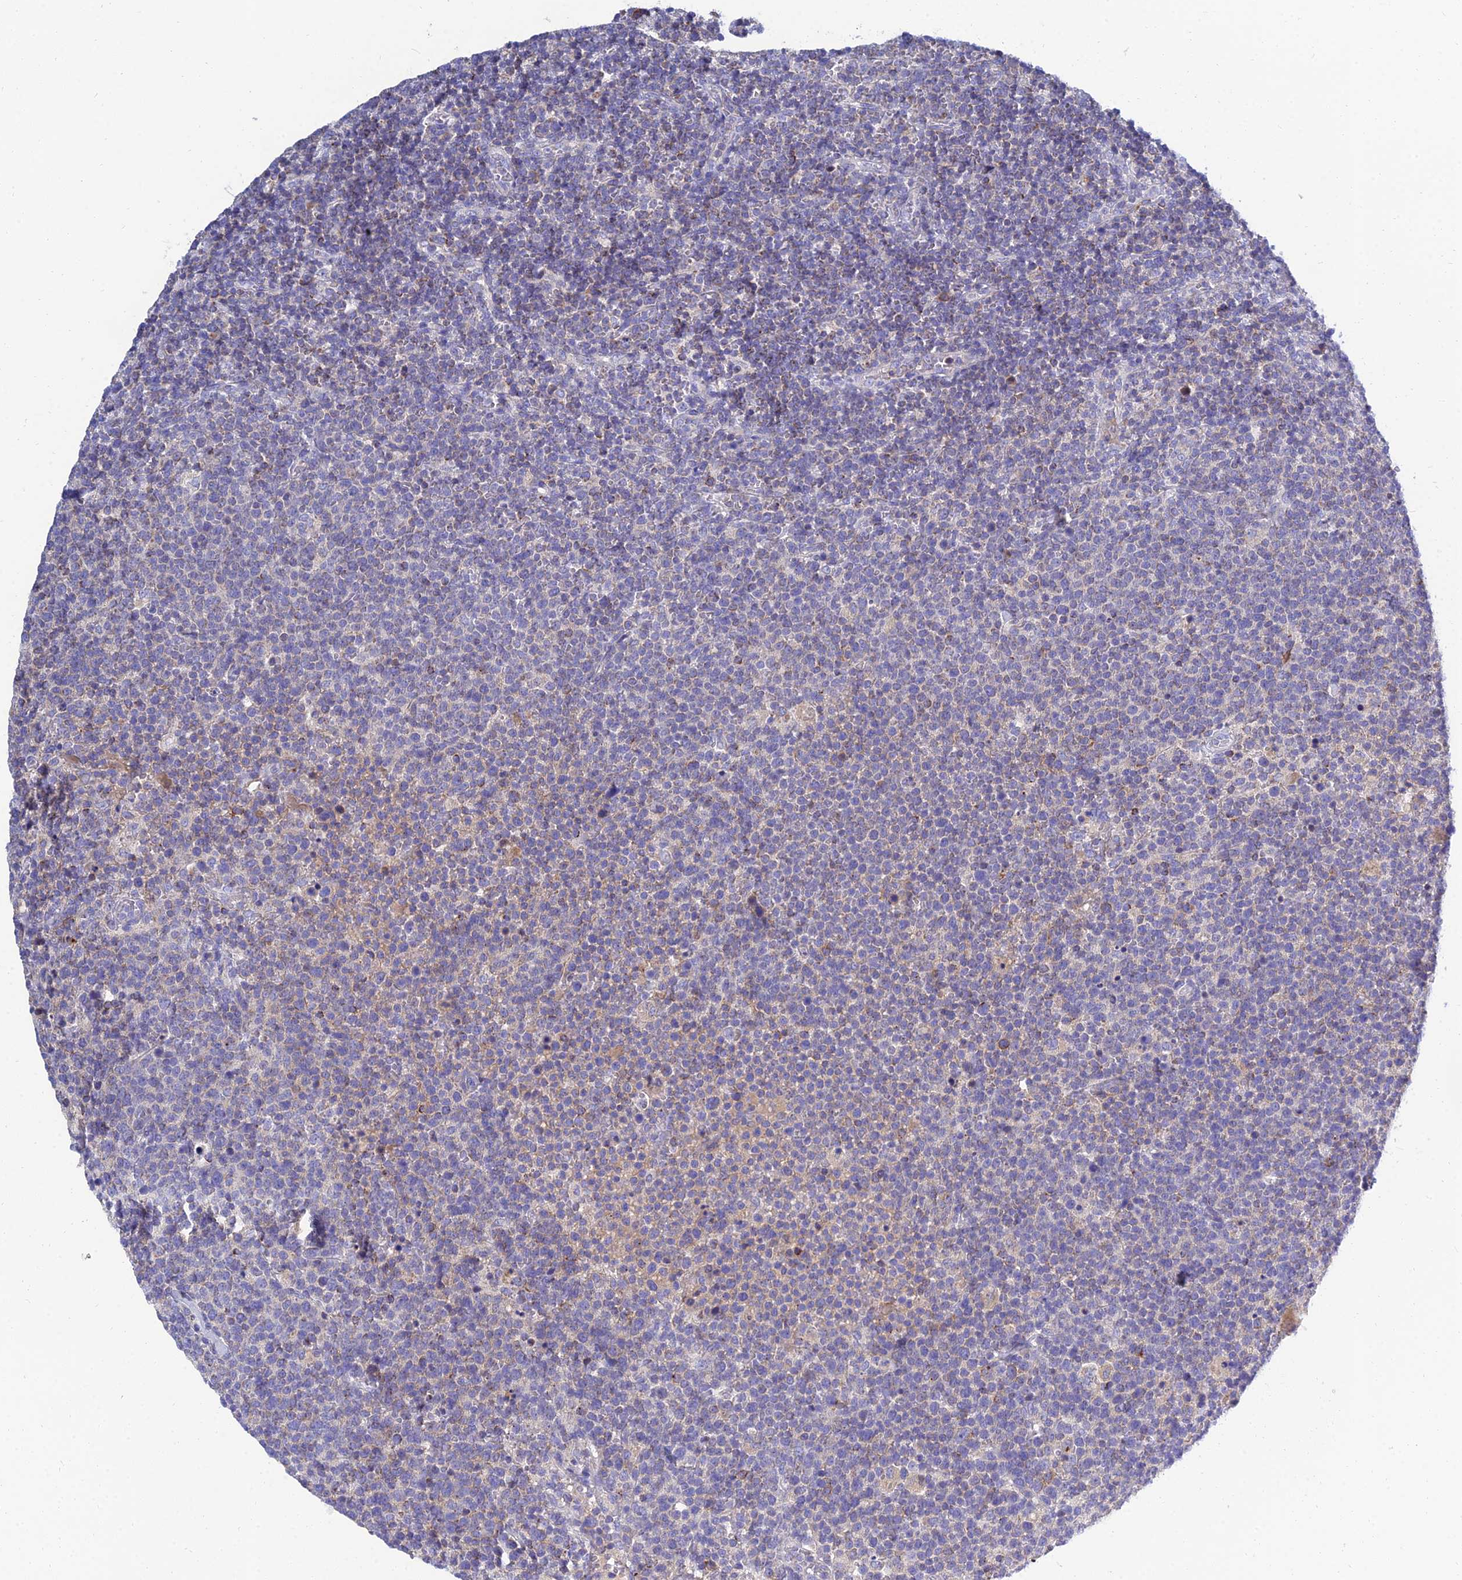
{"staining": {"intensity": "weak", "quantity": "<25%", "location": "cytoplasmic/membranous"}, "tissue": "lymphoma", "cell_type": "Tumor cells", "image_type": "cancer", "snomed": [{"axis": "morphology", "description": "Malignant lymphoma, non-Hodgkin's type, High grade"}, {"axis": "topography", "description": "Lymph node"}], "caption": "High power microscopy micrograph of an IHC photomicrograph of malignant lymphoma, non-Hodgkin's type (high-grade), revealing no significant staining in tumor cells.", "gene": "NPY", "patient": {"sex": "male", "age": 61}}